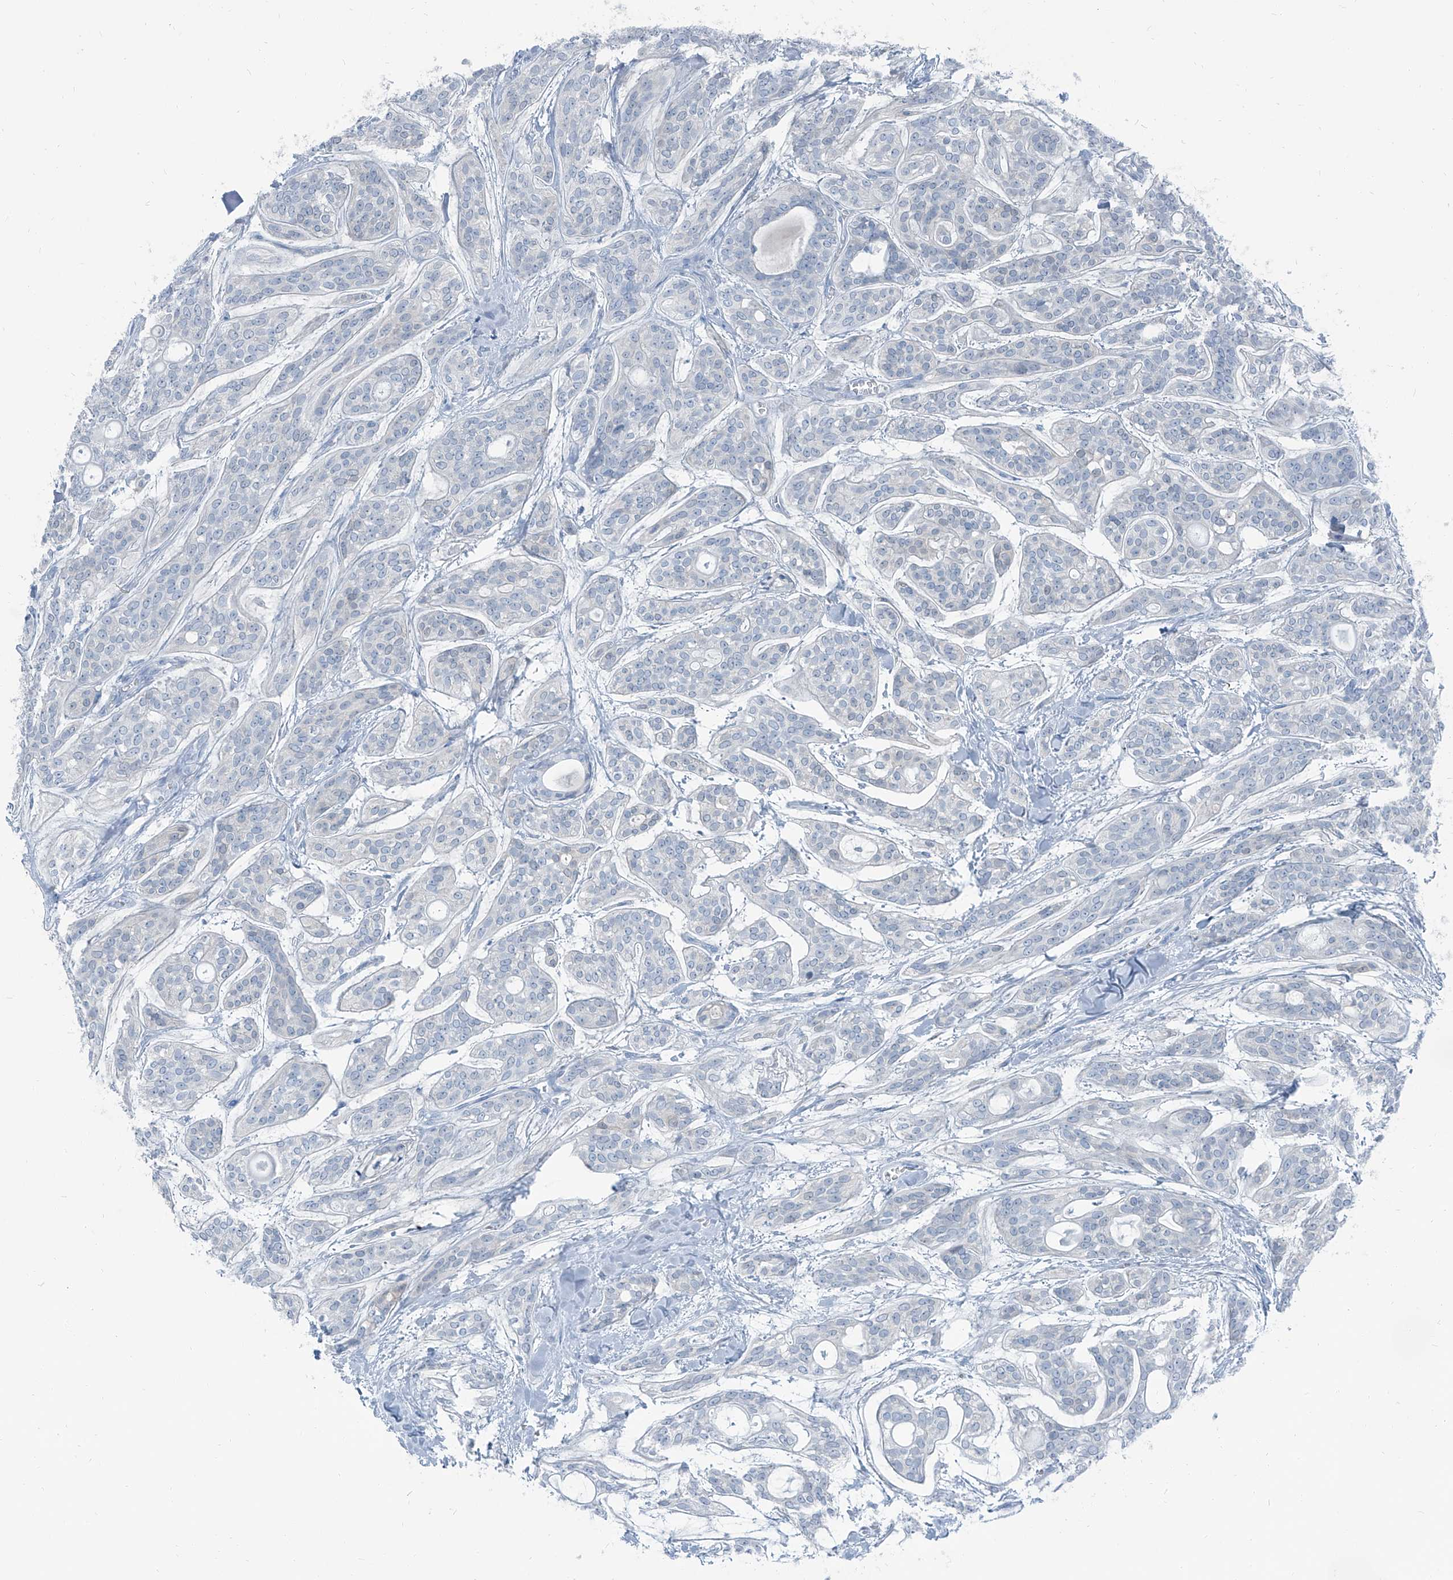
{"staining": {"intensity": "negative", "quantity": "none", "location": "none"}, "tissue": "head and neck cancer", "cell_type": "Tumor cells", "image_type": "cancer", "snomed": [{"axis": "morphology", "description": "Adenocarcinoma, NOS"}, {"axis": "topography", "description": "Head-Neck"}], "caption": "This is an IHC micrograph of human adenocarcinoma (head and neck). There is no staining in tumor cells.", "gene": "RGN", "patient": {"sex": "male", "age": 66}}